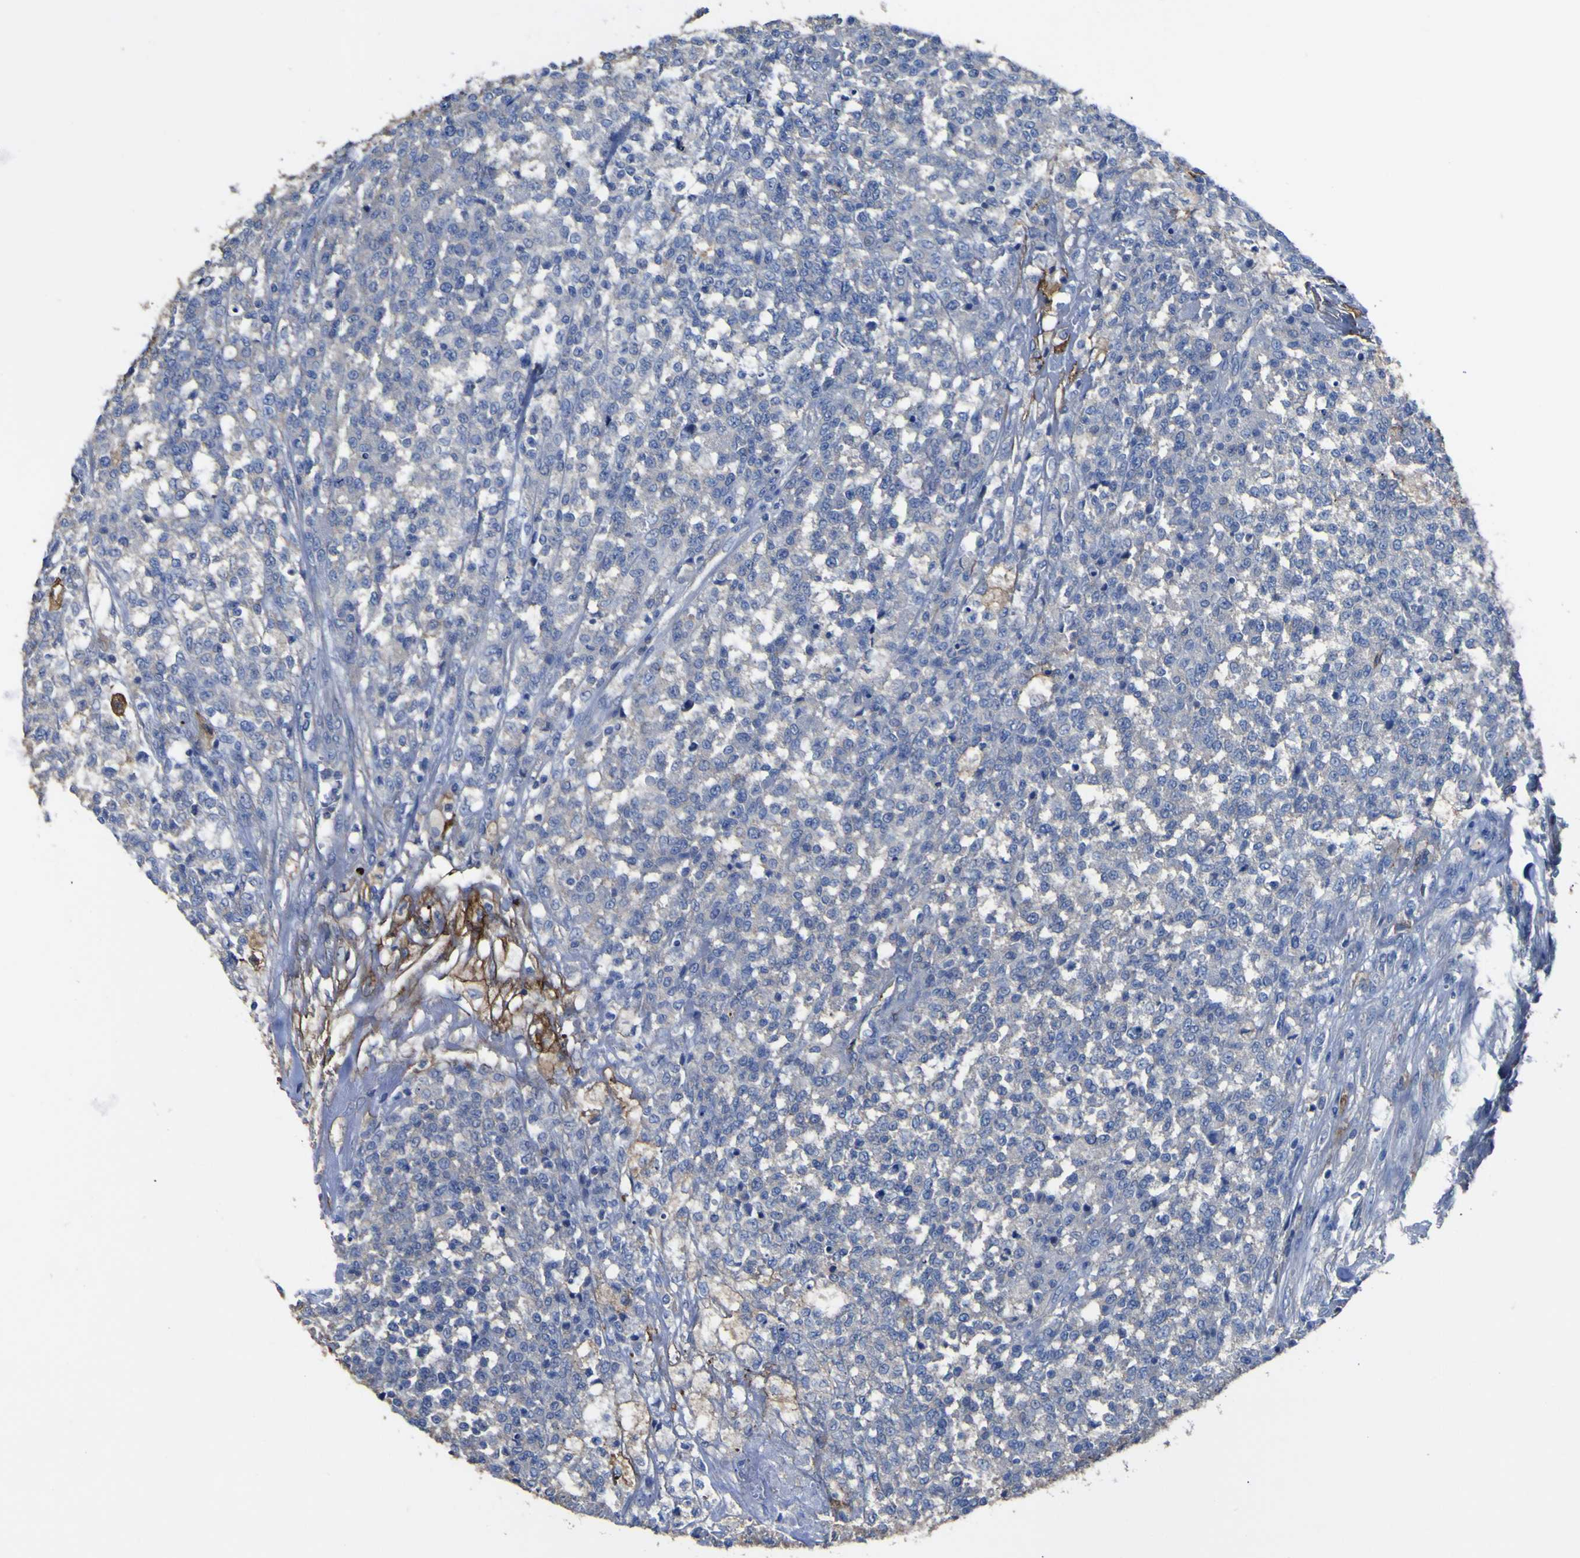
{"staining": {"intensity": "negative", "quantity": "none", "location": "none"}, "tissue": "testis cancer", "cell_type": "Tumor cells", "image_type": "cancer", "snomed": [{"axis": "morphology", "description": "Seminoma, NOS"}, {"axis": "topography", "description": "Testis"}], "caption": "This is a image of IHC staining of testis seminoma, which shows no staining in tumor cells.", "gene": "AGO4", "patient": {"sex": "male", "age": 59}}